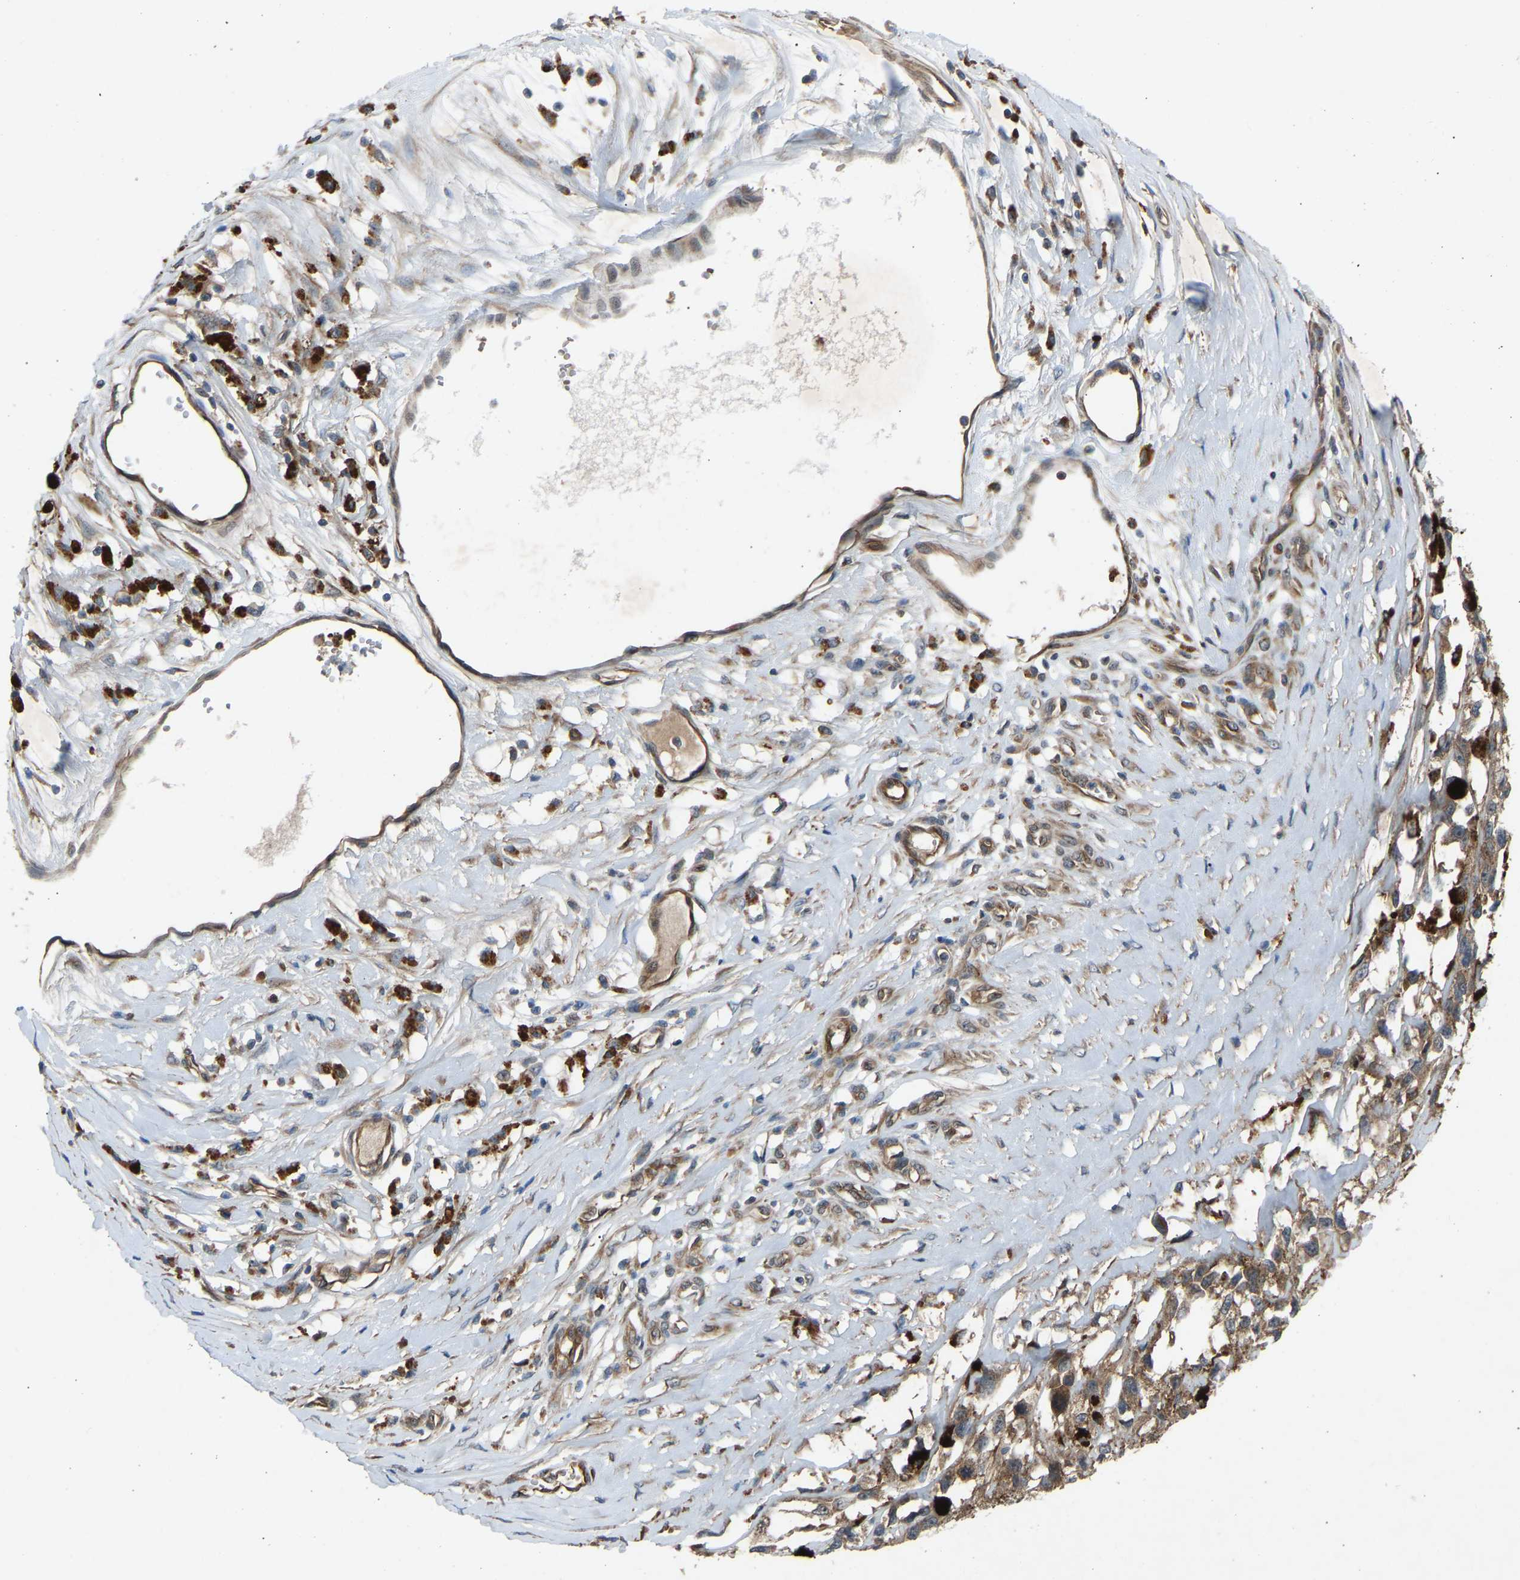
{"staining": {"intensity": "weak", "quantity": ">75%", "location": "cytoplasmic/membranous"}, "tissue": "melanoma", "cell_type": "Tumor cells", "image_type": "cancer", "snomed": [{"axis": "morphology", "description": "Malignant melanoma, Metastatic site"}, {"axis": "topography", "description": "Lymph node"}], "caption": "Melanoma stained with DAB immunohistochemistry exhibits low levels of weak cytoplasmic/membranous expression in about >75% of tumor cells. The staining was performed using DAB, with brown indicating positive protein expression. Nuclei are stained blue with hematoxylin.", "gene": "GAS2L1", "patient": {"sex": "male", "age": 59}}